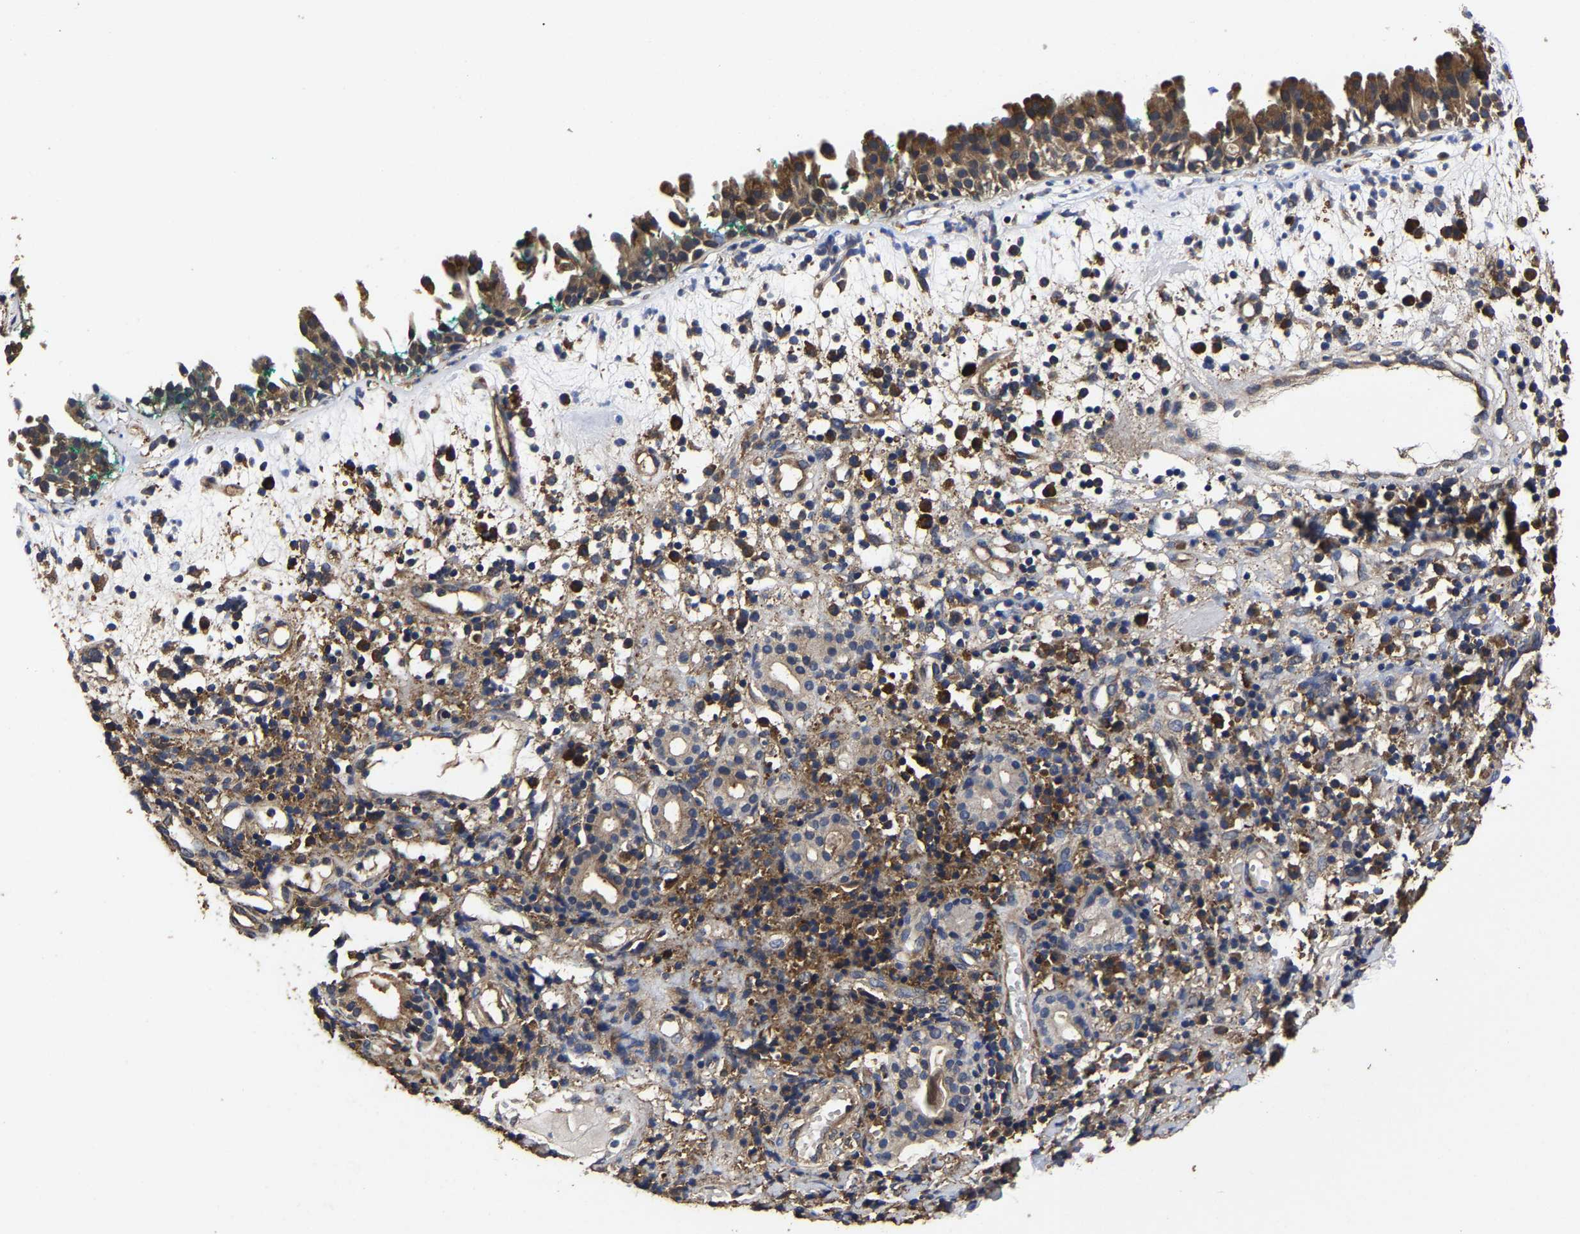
{"staining": {"intensity": "moderate", "quantity": ">75%", "location": "cytoplasmic/membranous"}, "tissue": "nasopharynx", "cell_type": "Respiratory epithelial cells", "image_type": "normal", "snomed": [{"axis": "morphology", "description": "Normal tissue, NOS"}, {"axis": "morphology", "description": "Basal cell carcinoma"}, {"axis": "topography", "description": "Cartilage tissue"}, {"axis": "topography", "description": "Nasopharynx"}, {"axis": "topography", "description": "Oral tissue"}], "caption": "Protein staining exhibits moderate cytoplasmic/membranous expression in about >75% of respiratory epithelial cells in benign nasopharynx. Immunohistochemistry stains the protein of interest in brown and the nuclei are stained blue.", "gene": "ITCH", "patient": {"sex": "female", "age": 77}}